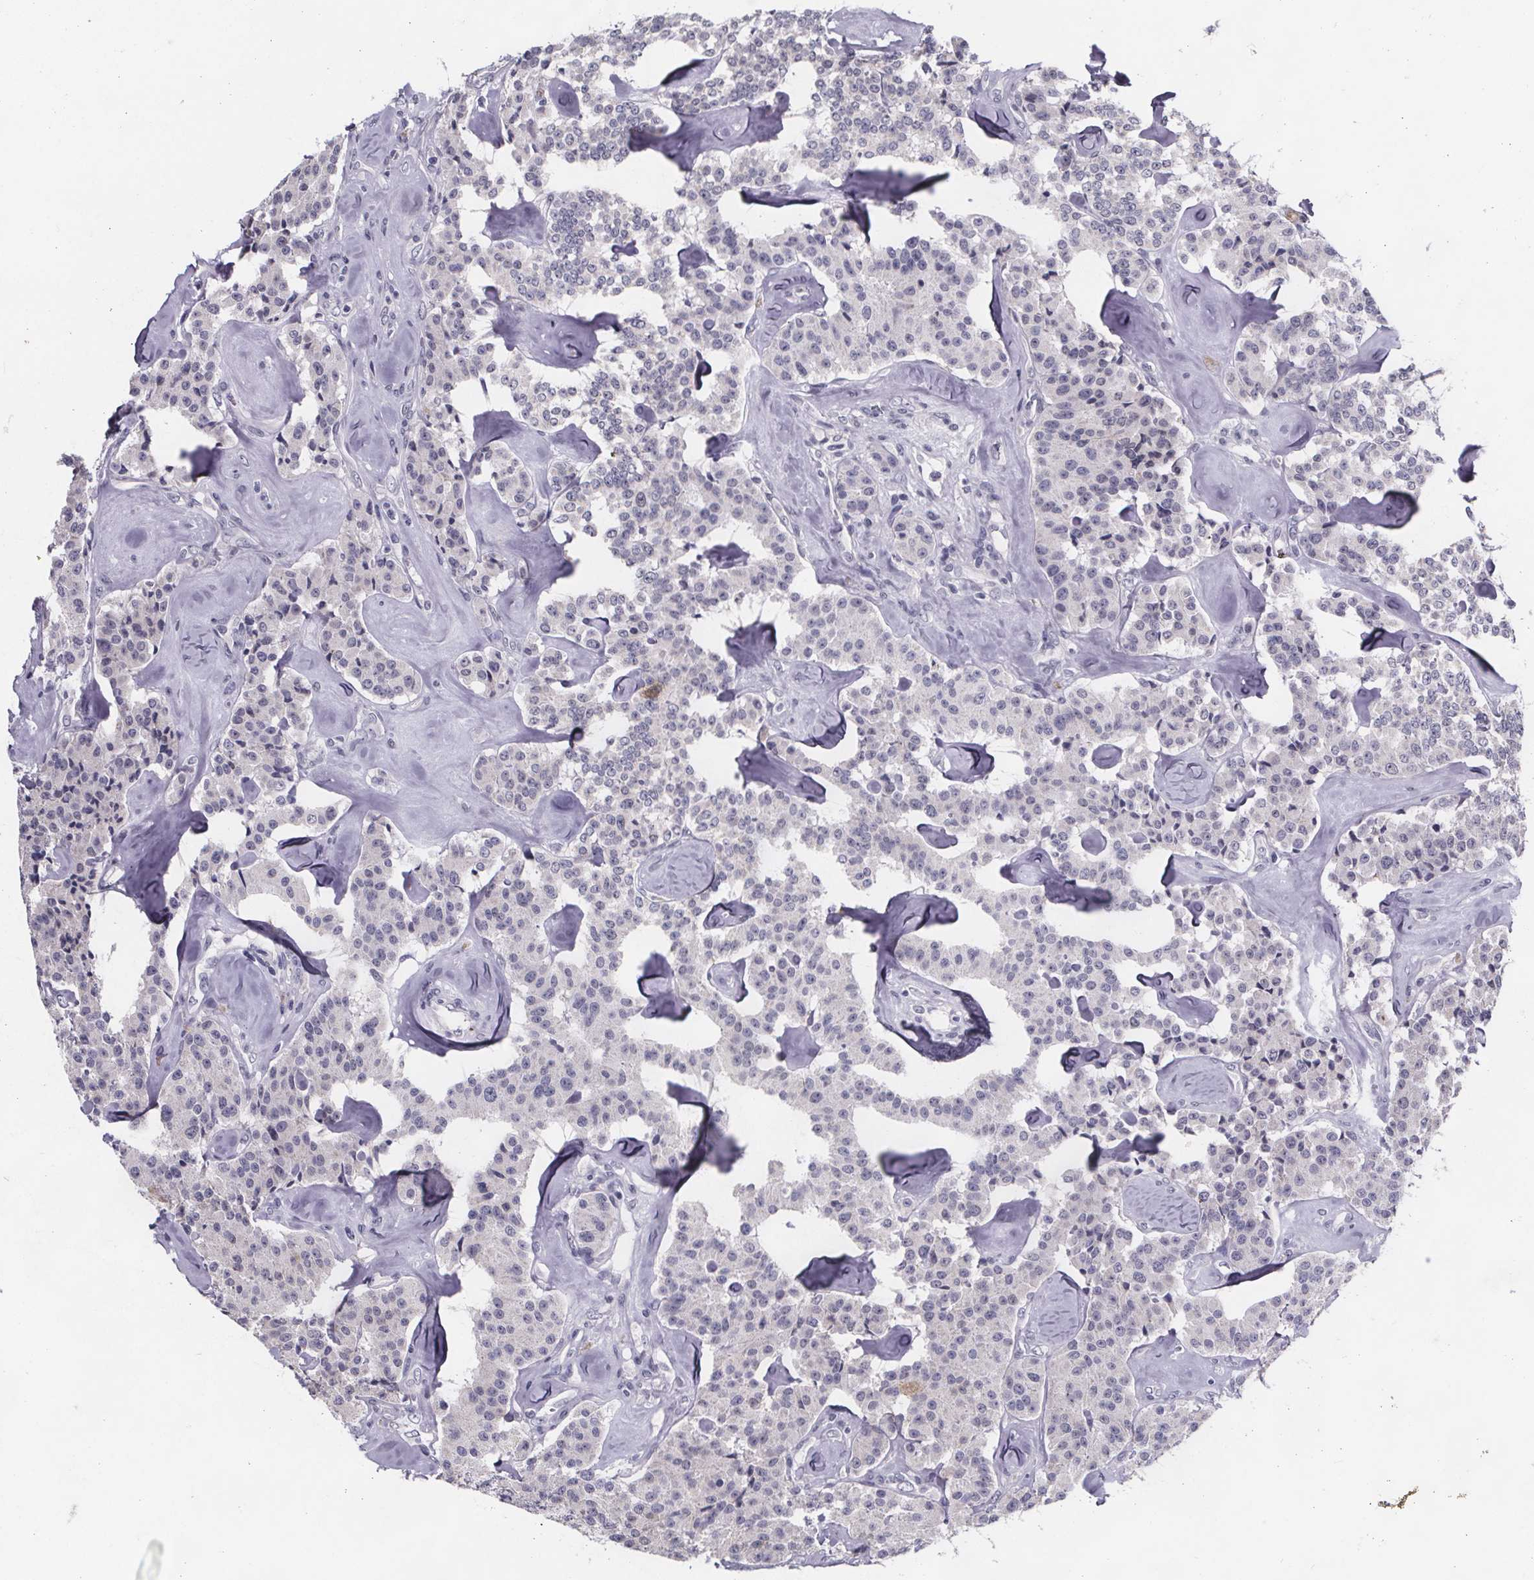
{"staining": {"intensity": "negative", "quantity": "none", "location": "none"}, "tissue": "carcinoid", "cell_type": "Tumor cells", "image_type": "cancer", "snomed": [{"axis": "morphology", "description": "Carcinoid, malignant, NOS"}, {"axis": "topography", "description": "Pancreas"}], "caption": "Carcinoid stained for a protein using immunohistochemistry demonstrates no expression tumor cells.", "gene": "PAH", "patient": {"sex": "male", "age": 41}}